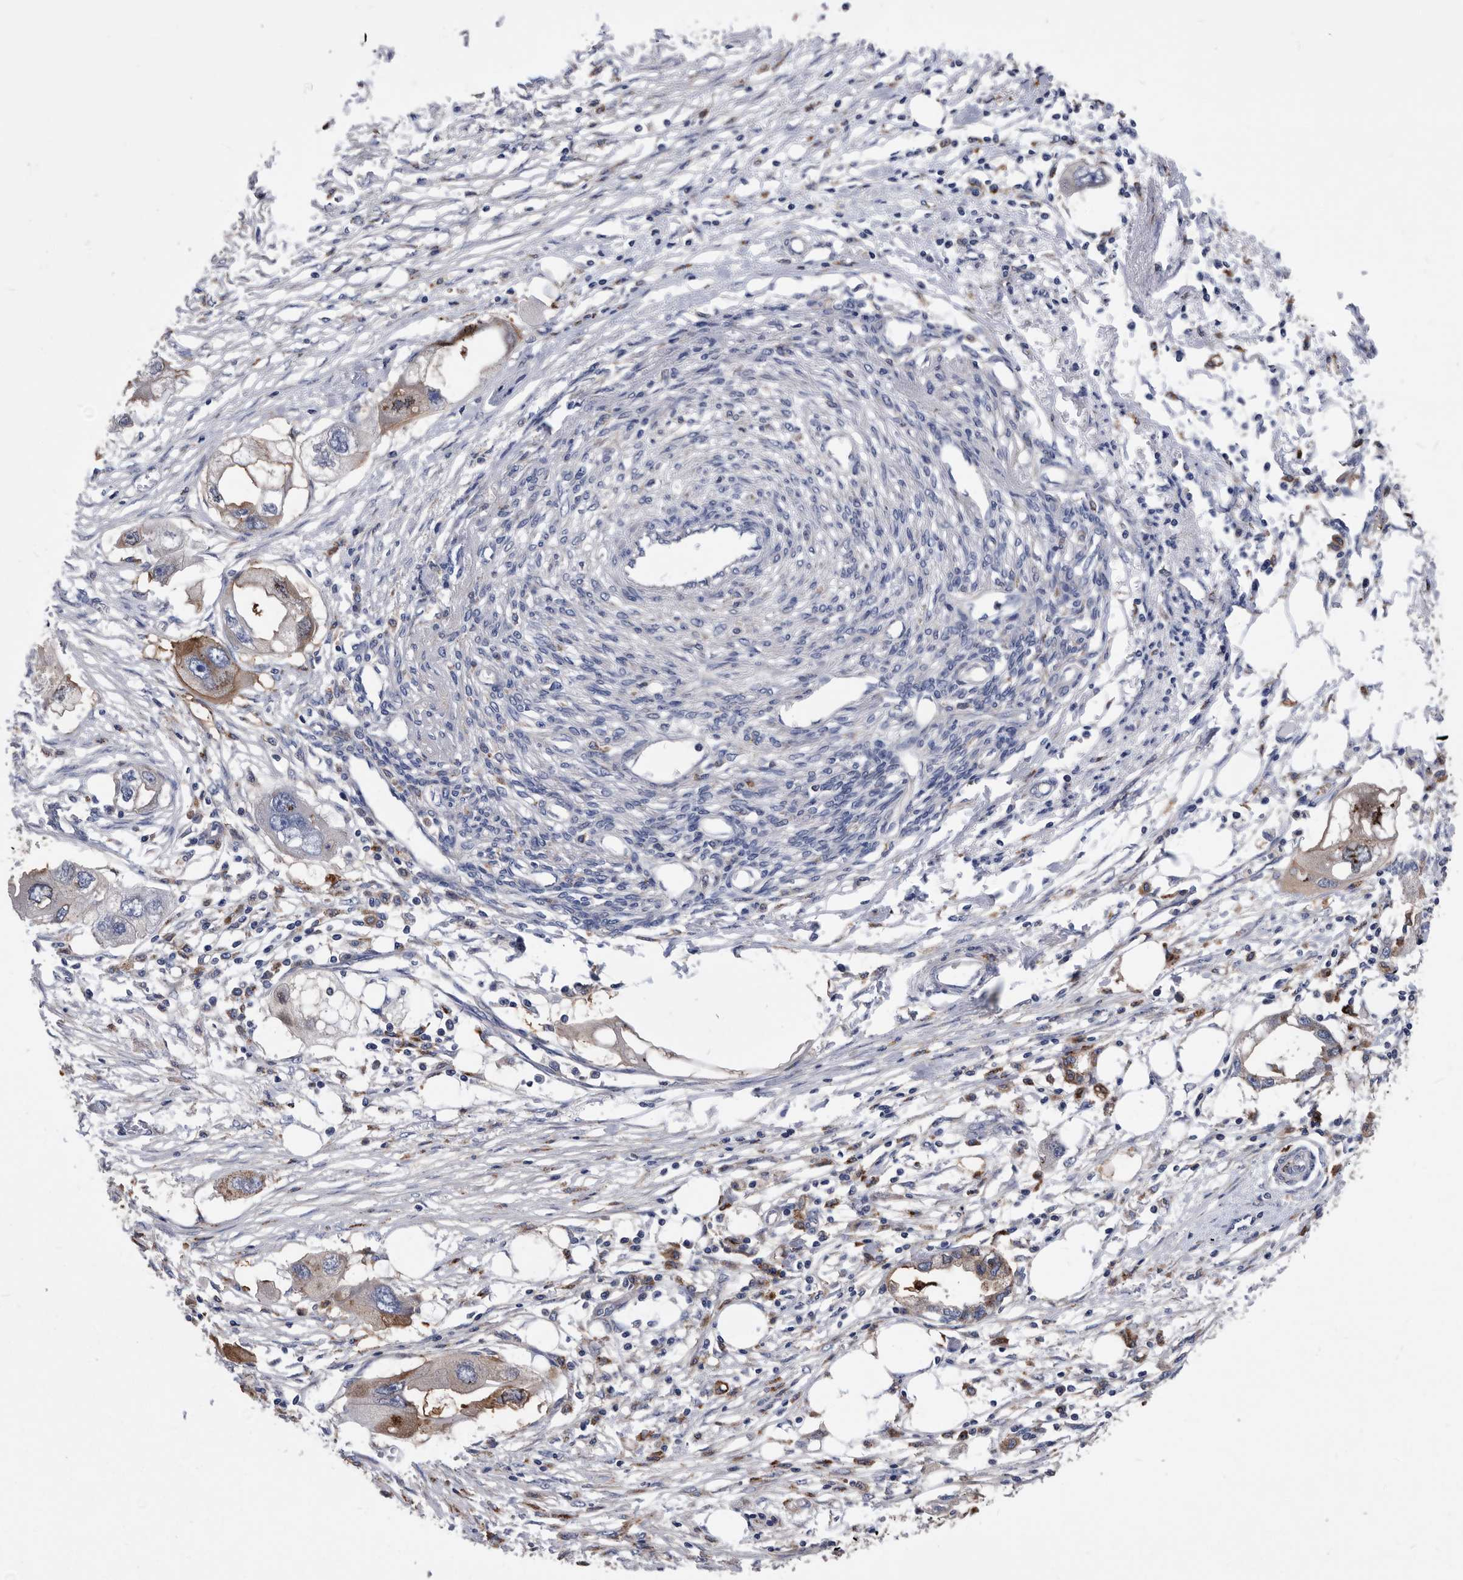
{"staining": {"intensity": "strong", "quantity": ">75%", "location": "cytoplasmic/membranous"}, "tissue": "endometrial cancer", "cell_type": "Tumor cells", "image_type": "cancer", "snomed": [{"axis": "morphology", "description": "Adenocarcinoma, NOS"}, {"axis": "morphology", "description": "Adenocarcinoma, metastatic, NOS"}, {"axis": "topography", "description": "Adipose tissue"}, {"axis": "topography", "description": "Endometrium"}], "caption": "Metastatic adenocarcinoma (endometrial) stained with DAB (3,3'-diaminobenzidine) immunohistochemistry demonstrates high levels of strong cytoplasmic/membranous positivity in about >75% of tumor cells. (brown staining indicates protein expression, while blue staining denotes nuclei).", "gene": "BAIAP3", "patient": {"sex": "female", "age": 67}}